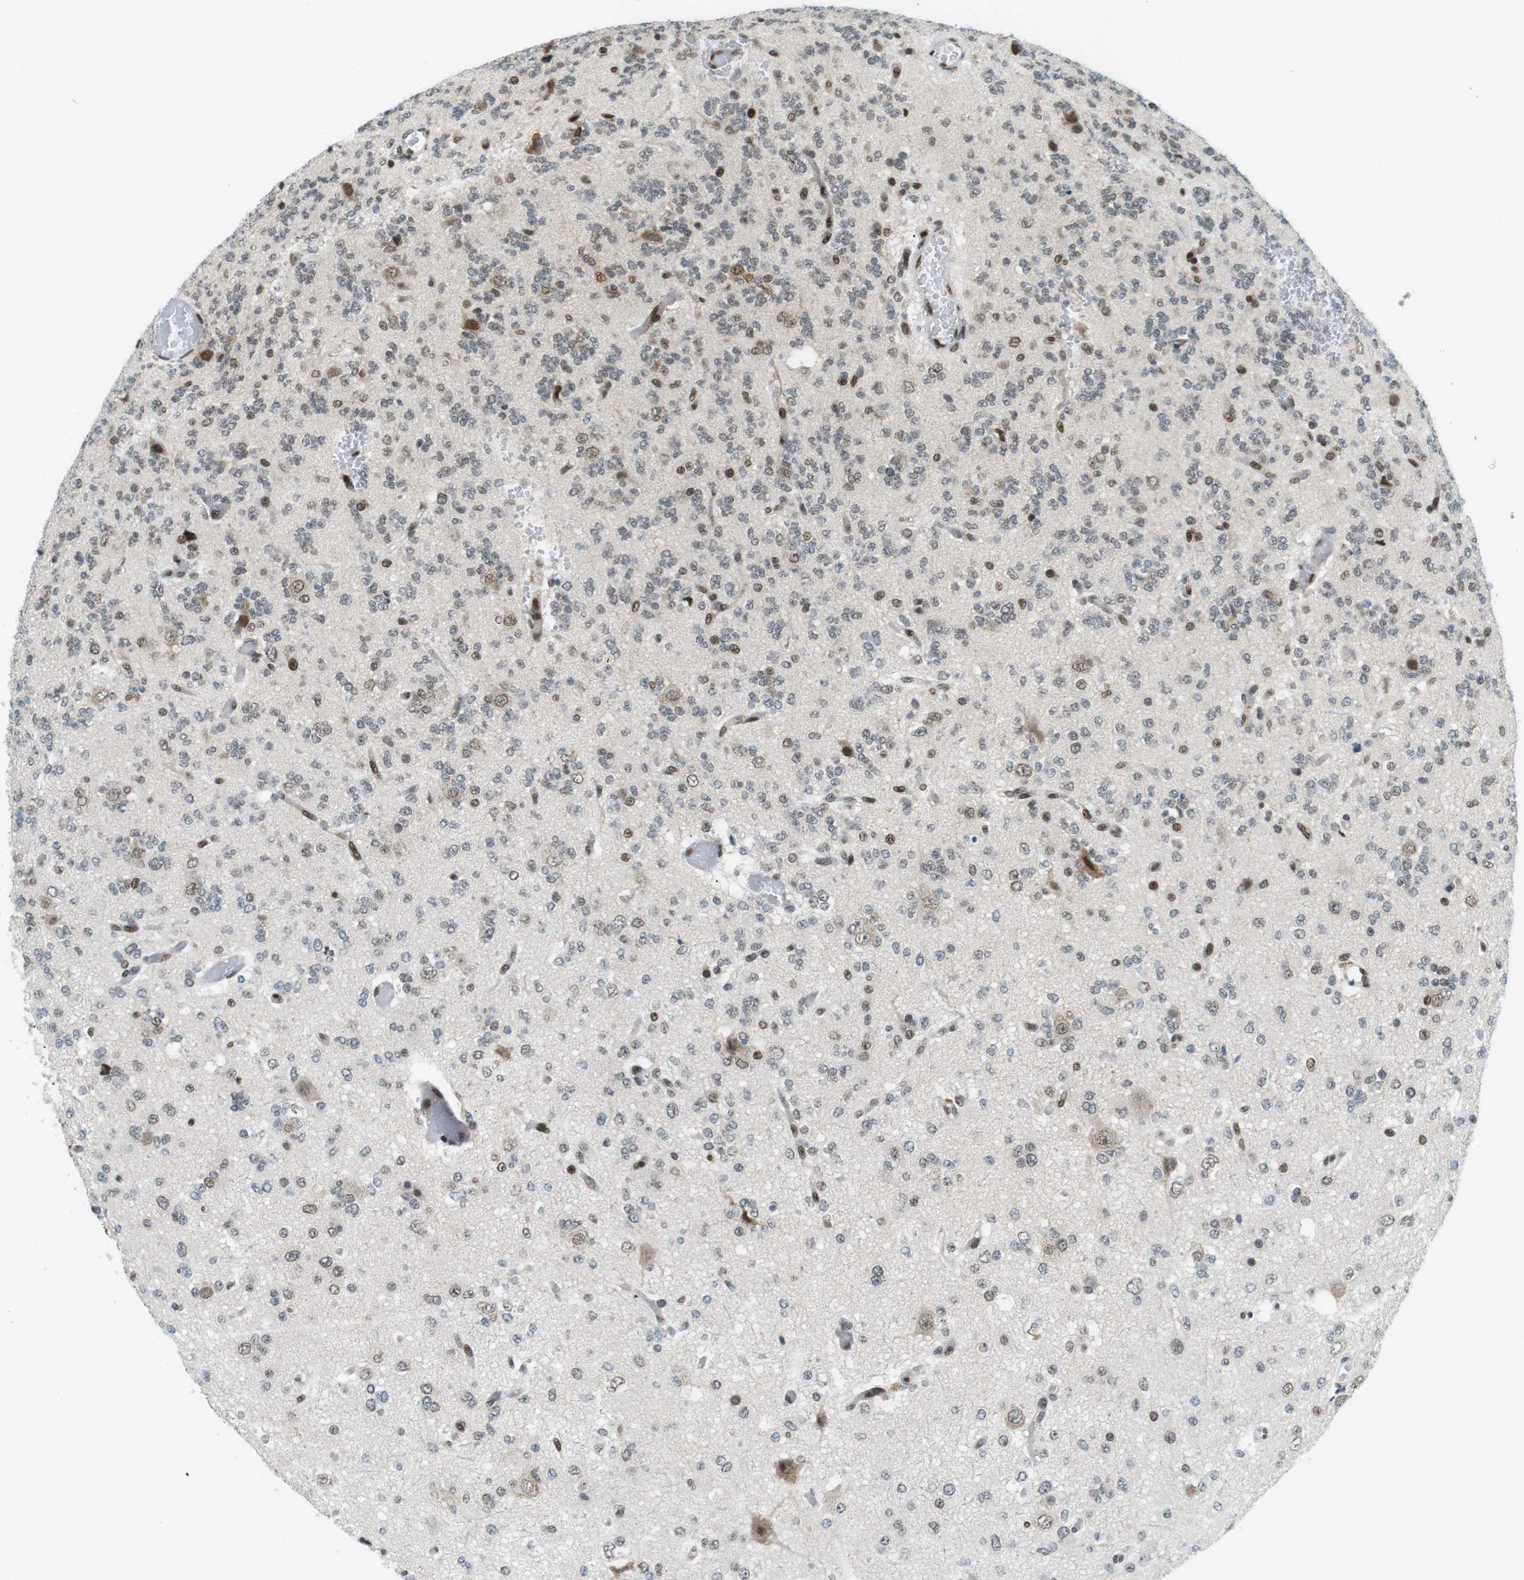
{"staining": {"intensity": "moderate", "quantity": "25%-75%", "location": "nuclear"}, "tissue": "glioma", "cell_type": "Tumor cells", "image_type": "cancer", "snomed": [{"axis": "morphology", "description": "Glioma, malignant, Low grade"}, {"axis": "topography", "description": "Brain"}], "caption": "Glioma stained for a protein (brown) demonstrates moderate nuclear positive expression in about 25%-75% of tumor cells.", "gene": "CDC27", "patient": {"sex": "male", "age": 38}}